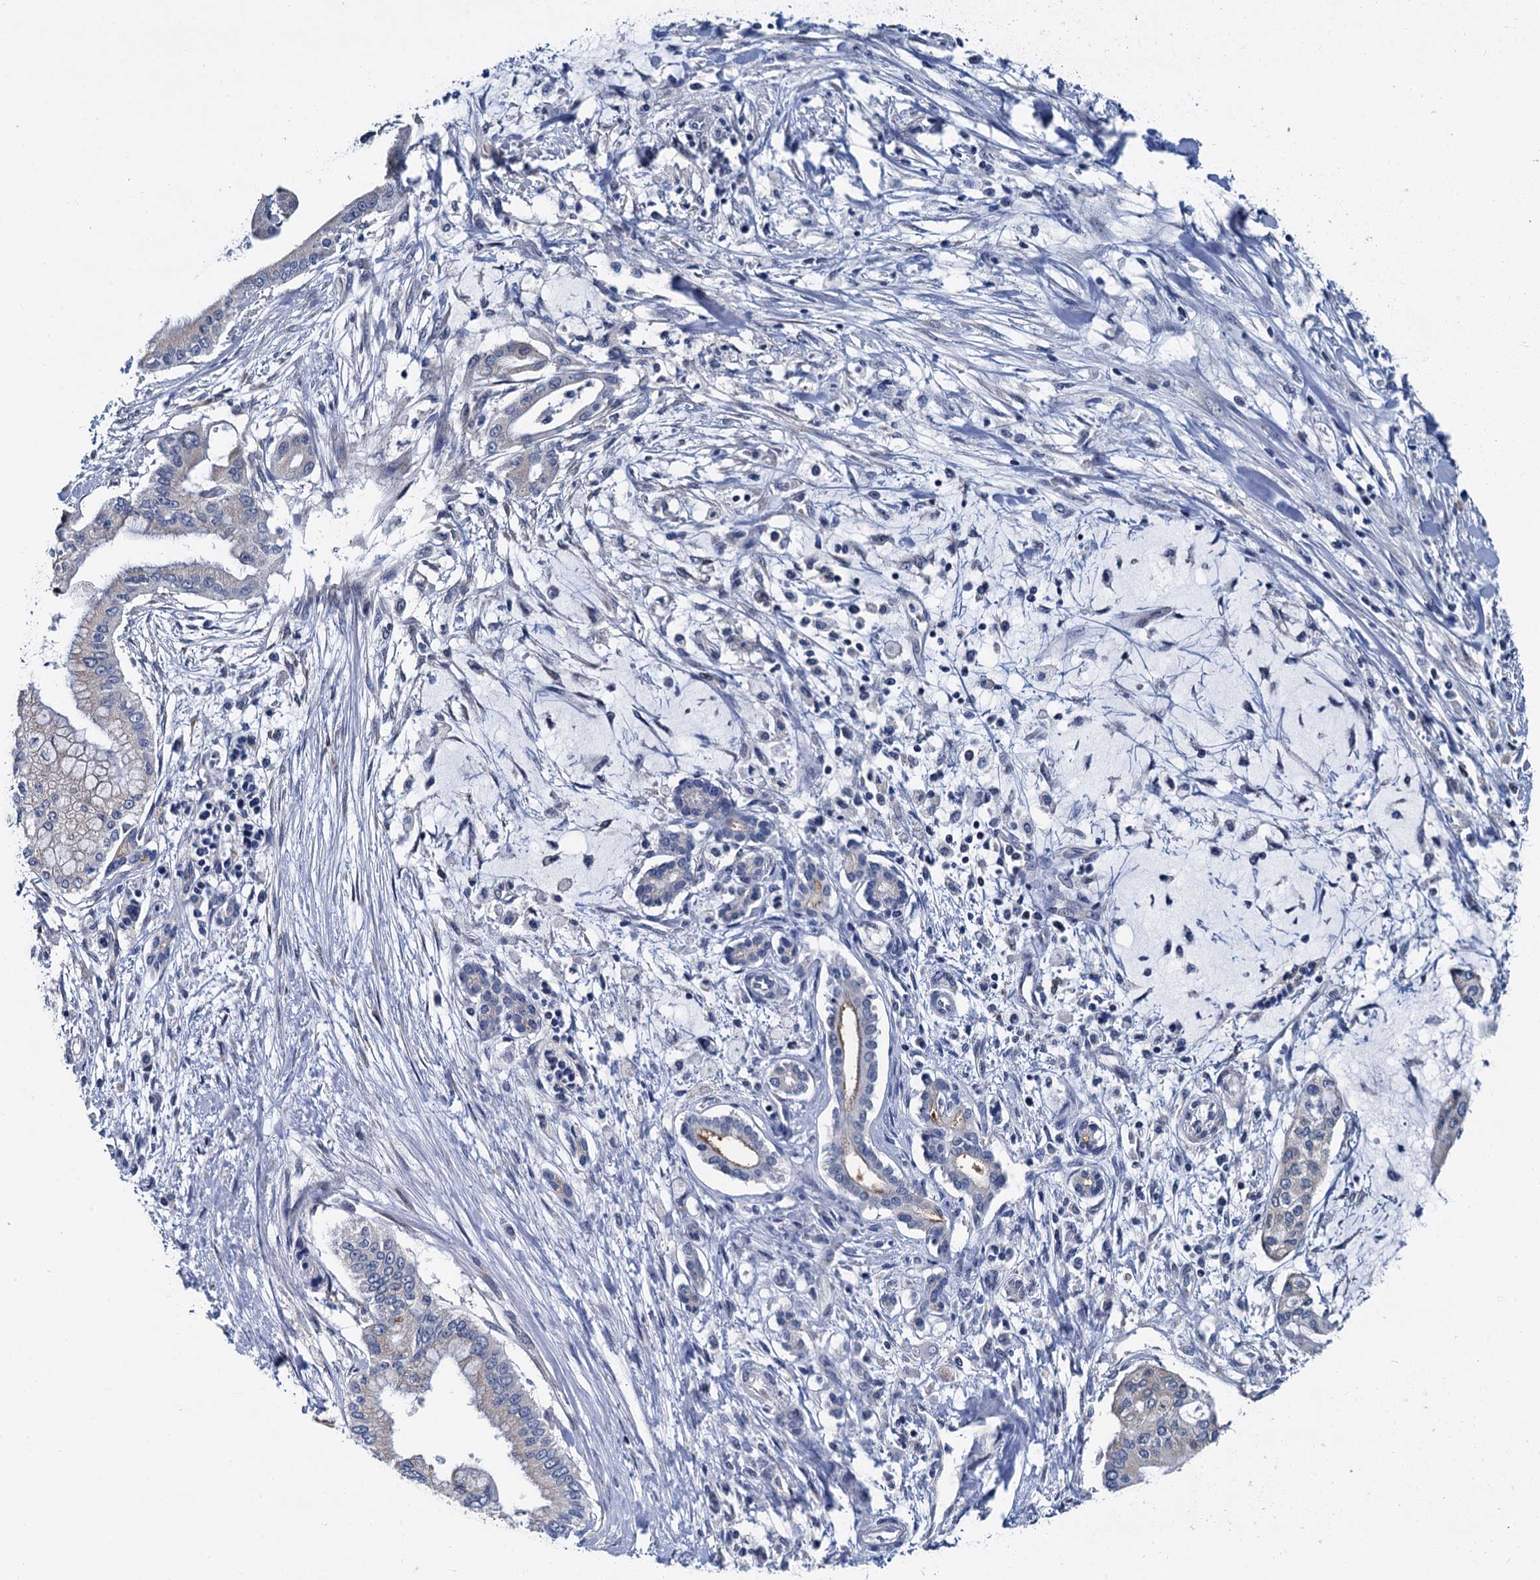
{"staining": {"intensity": "negative", "quantity": "none", "location": "none"}, "tissue": "pancreatic cancer", "cell_type": "Tumor cells", "image_type": "cancer", "snomed": [{"axis": "morphology", "description": "Adenocarcinoma, NOS"}, {"axis": "topography", "description": "Pancreas"}], "caption": "There is no significant staining in tumor cells of pancreatic cancer.", "gene": "MIOX", "patient": {"sex": "male", "age": 46}}